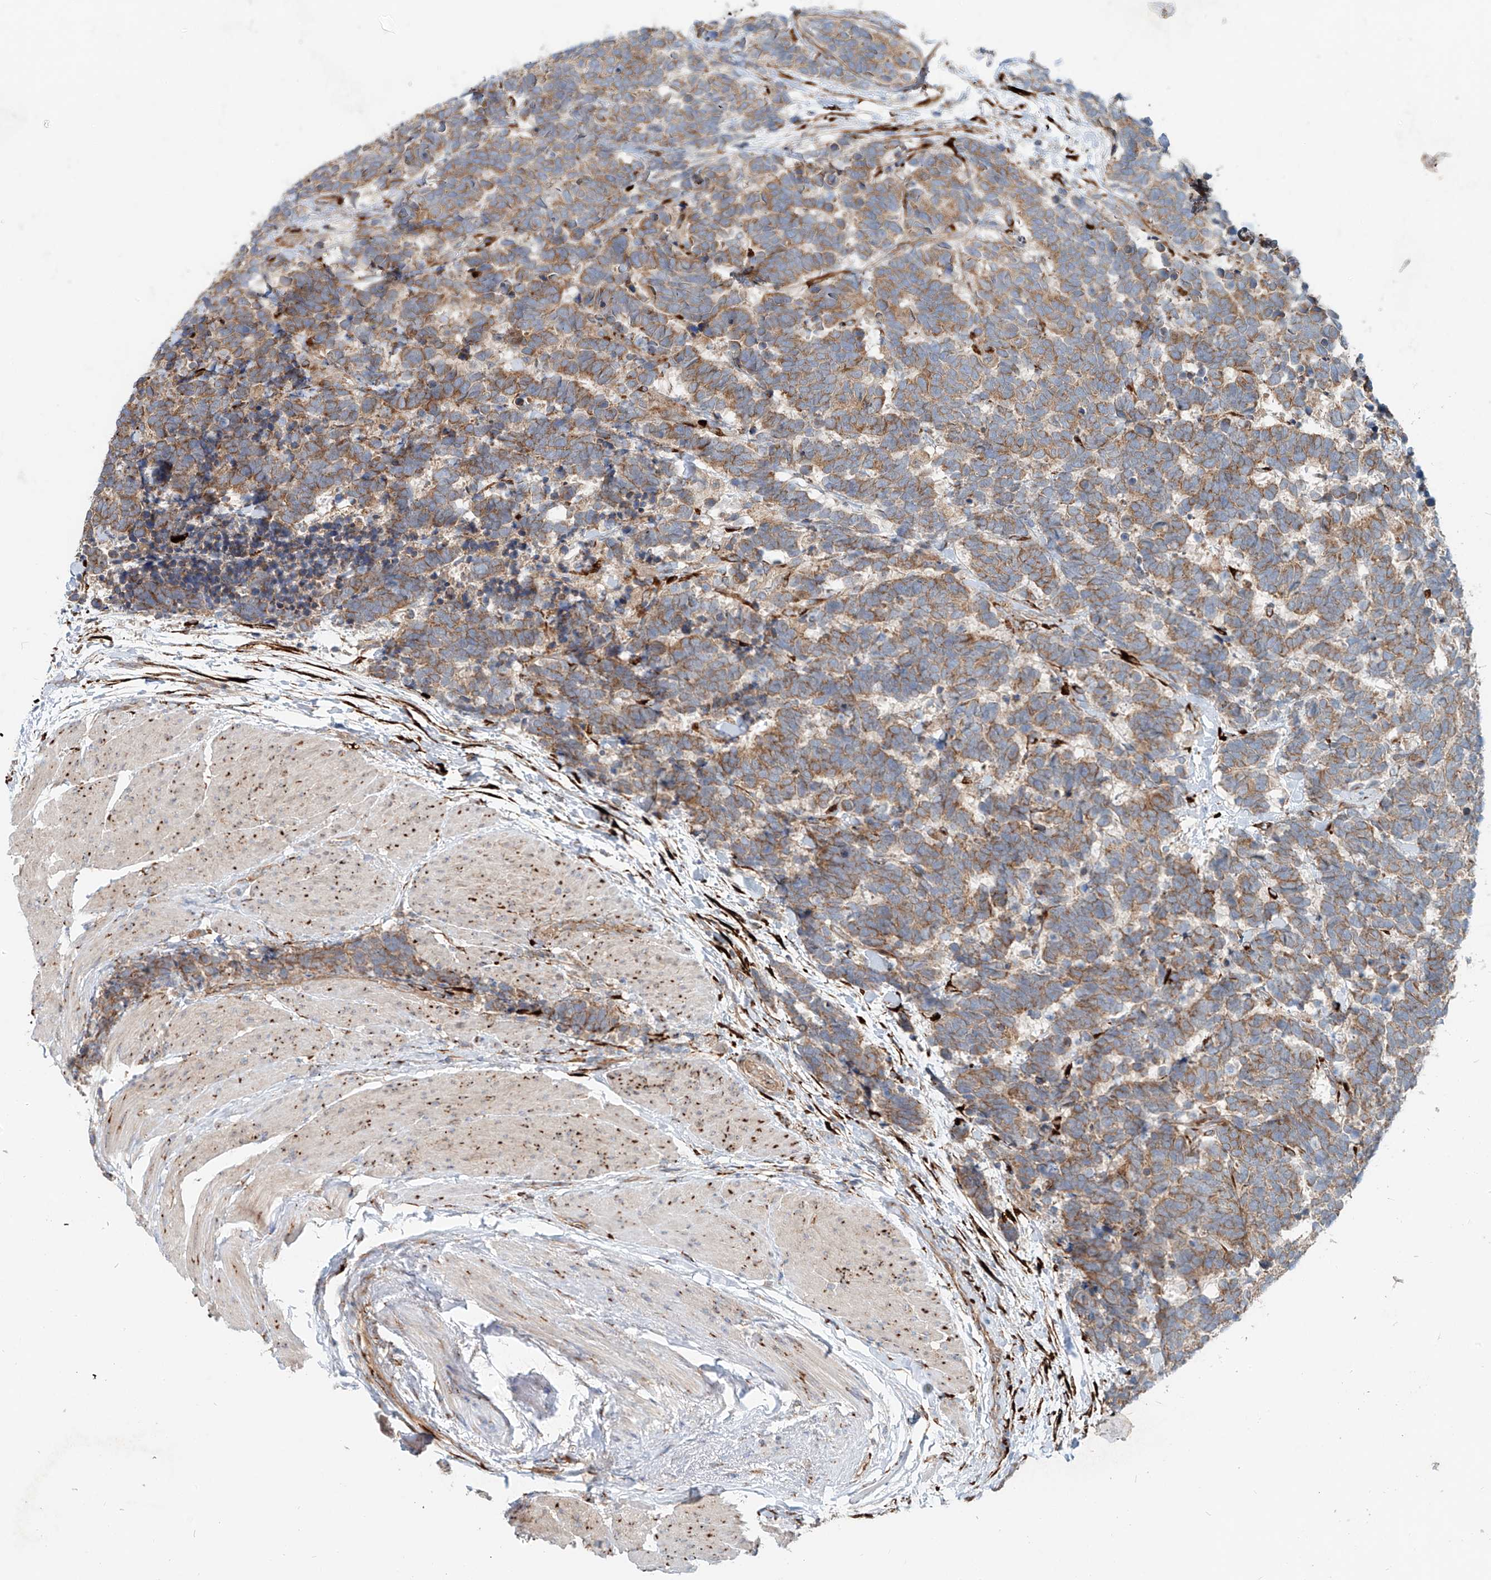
{"staining": {"intensity": "moderate", "quantity": ">75%", "location": "cytoplasmic/membranous"}, "tissue": "carcinoid", "cell_type": "Tumor cells", "image_type": "cancer", "snomed": [{"axis": "morphology", "description": "Carcinoma, NOS"}, {"axis": "morphology", "description": "Carcinoid, malignant, NOS"}, {"axis": "topography", "description": "Urinary bladder"}], "caption": "Carcinoma tissue displays moderate cytoplasmic/membranous expression in about >75% of tumor cells", "gene": "SNAP29", "patient": {"sex": "male", "age": 57}}